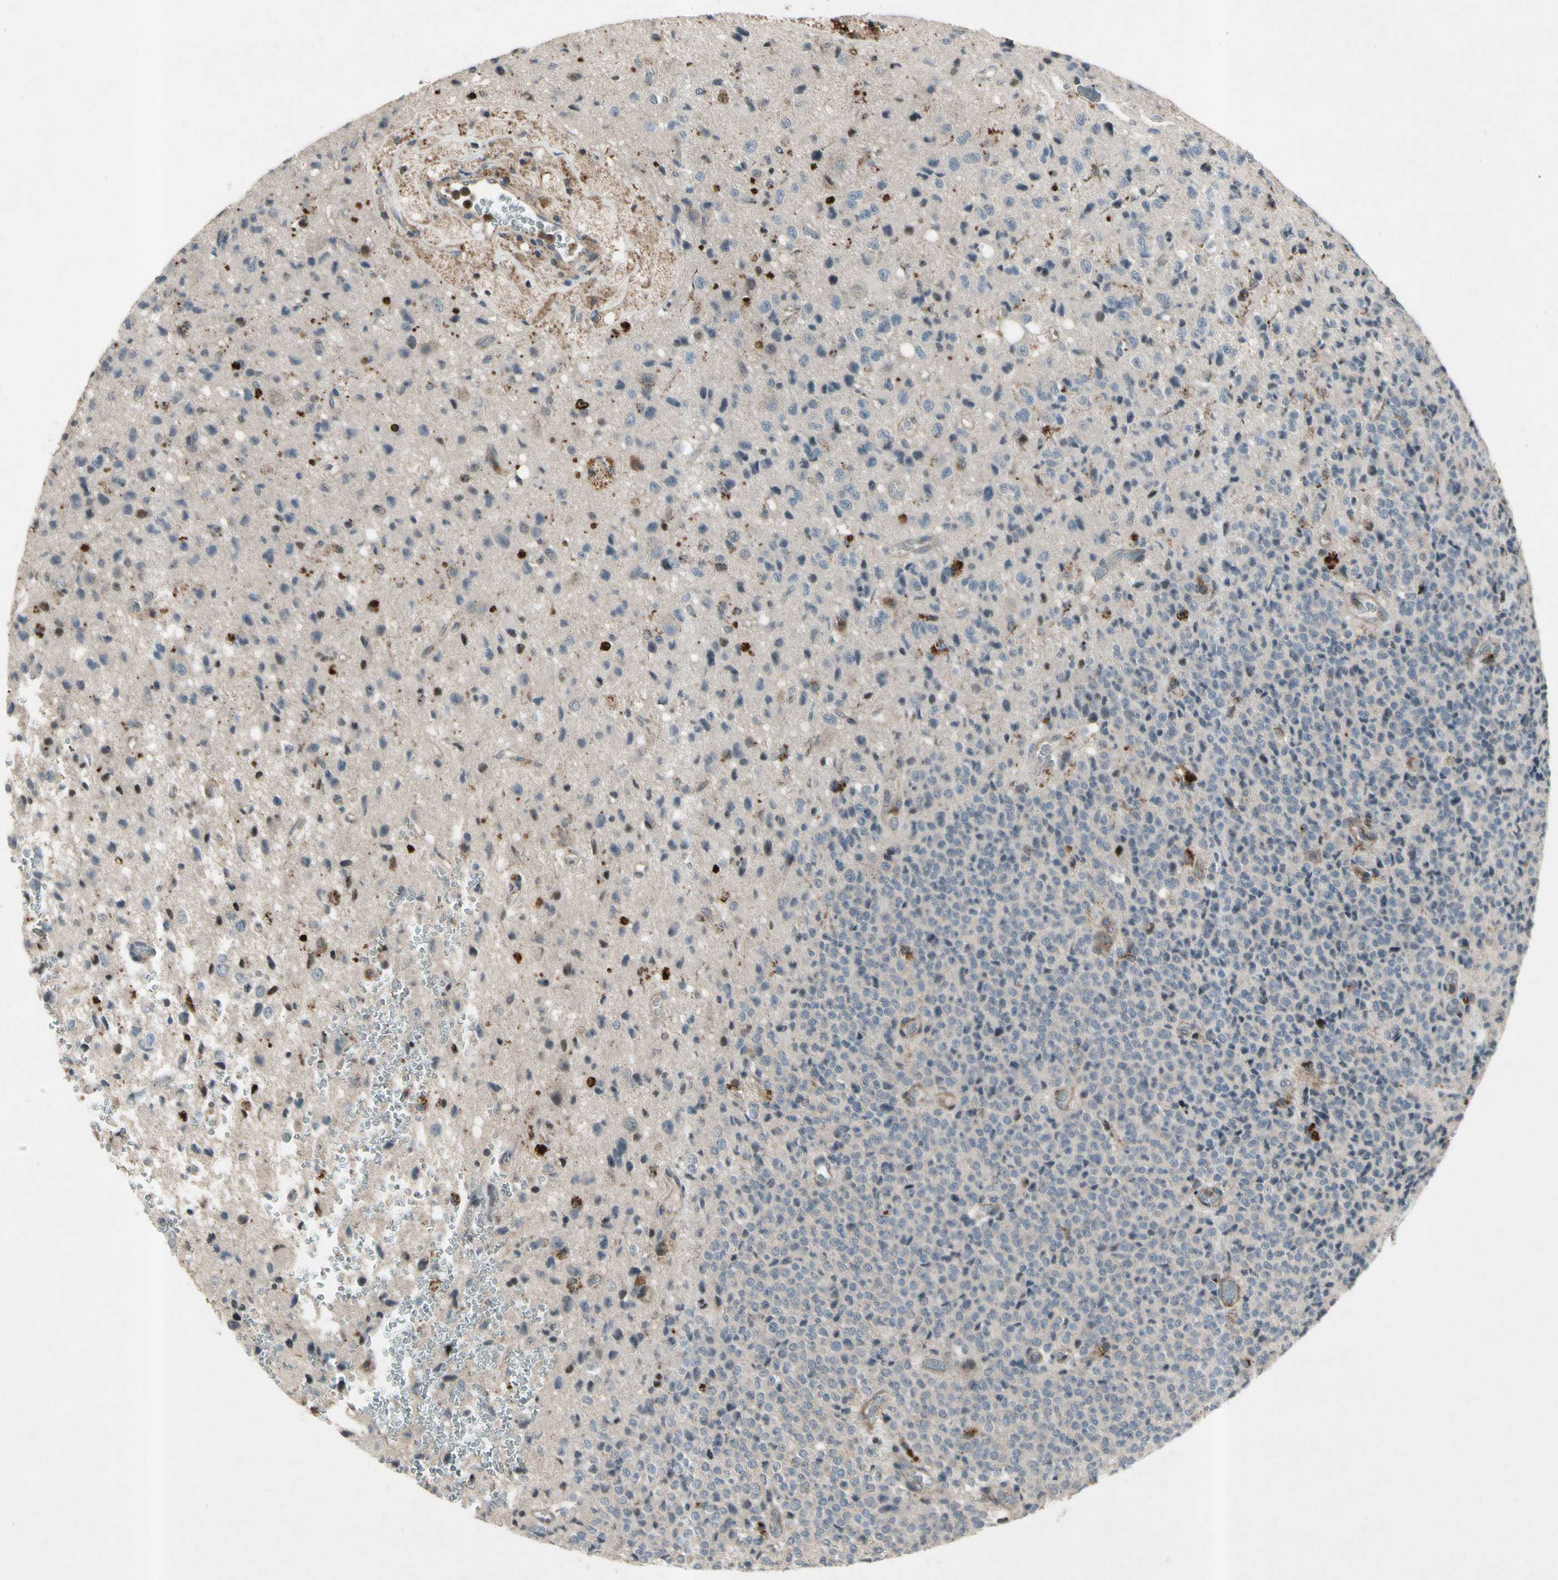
{"staining": {"intensity": "moderate", "quantity": "<25%", "location": "cytoplasmic/membranous,nuclear"}, "tissue": "glioma", "cell_type": "Tumor cells", "image_type": "cancer", "snomed": [{"axis": "morphology", "description": "Glioma, malignant, High grade"}, {"axis": "topography", "description": "pancreas cauda"}], "caption": "Glioma was stained to show a protein in brown. There is low levels of moderate cytoplasmic/membranous and nuclear expression in approximately <25% of tumor cells.", "gene": "NMI", "patient": {"sex": "male", "age": 60}}